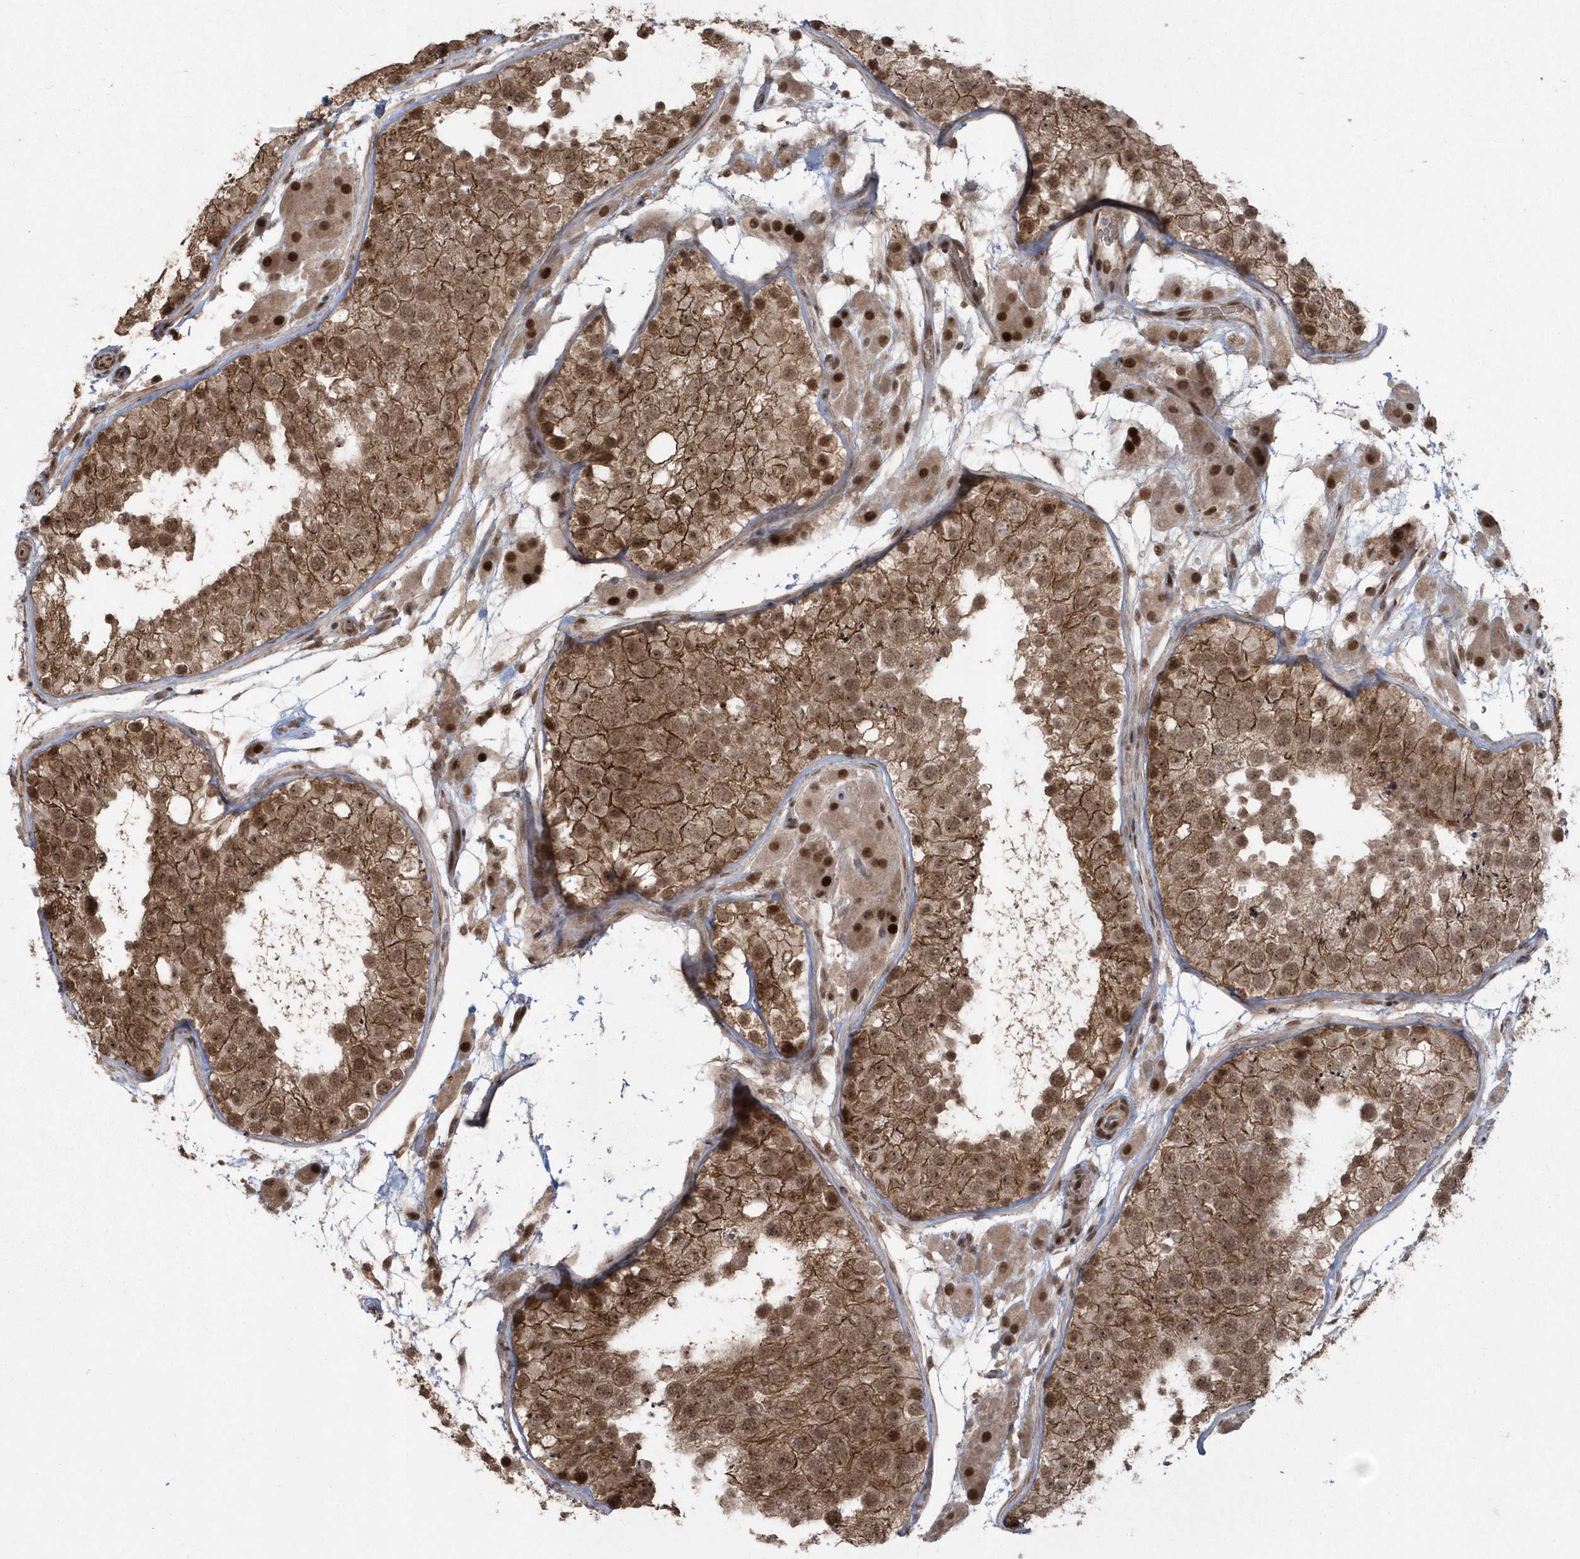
{"staining": {"intensity": "moderate", "quantity": ">75%", "location": "cytoplasmic/membranous,nuclear"}, "tissue": "testis", "cell_type": "Cells in seminiferous ducts", "image_type": "normal", "snomed": [{"axis": "morphology", "description": "Normal tissue, NOS"}, {"axis": "topography", "description": "Testis"}], "caption": "DAB (3,3'-diaminobenzidine) immunohistochemical staining of unremarkable testis shows moderate cytoplasmic/membranous,nuclear protein staining in approximately >75% of cells in seminiferous ducts. (Brightfield microscopy of DAB IHC at high magnification).", "gene": "EPB41L4A", "patient": {"sex": "male", "age": 26}}